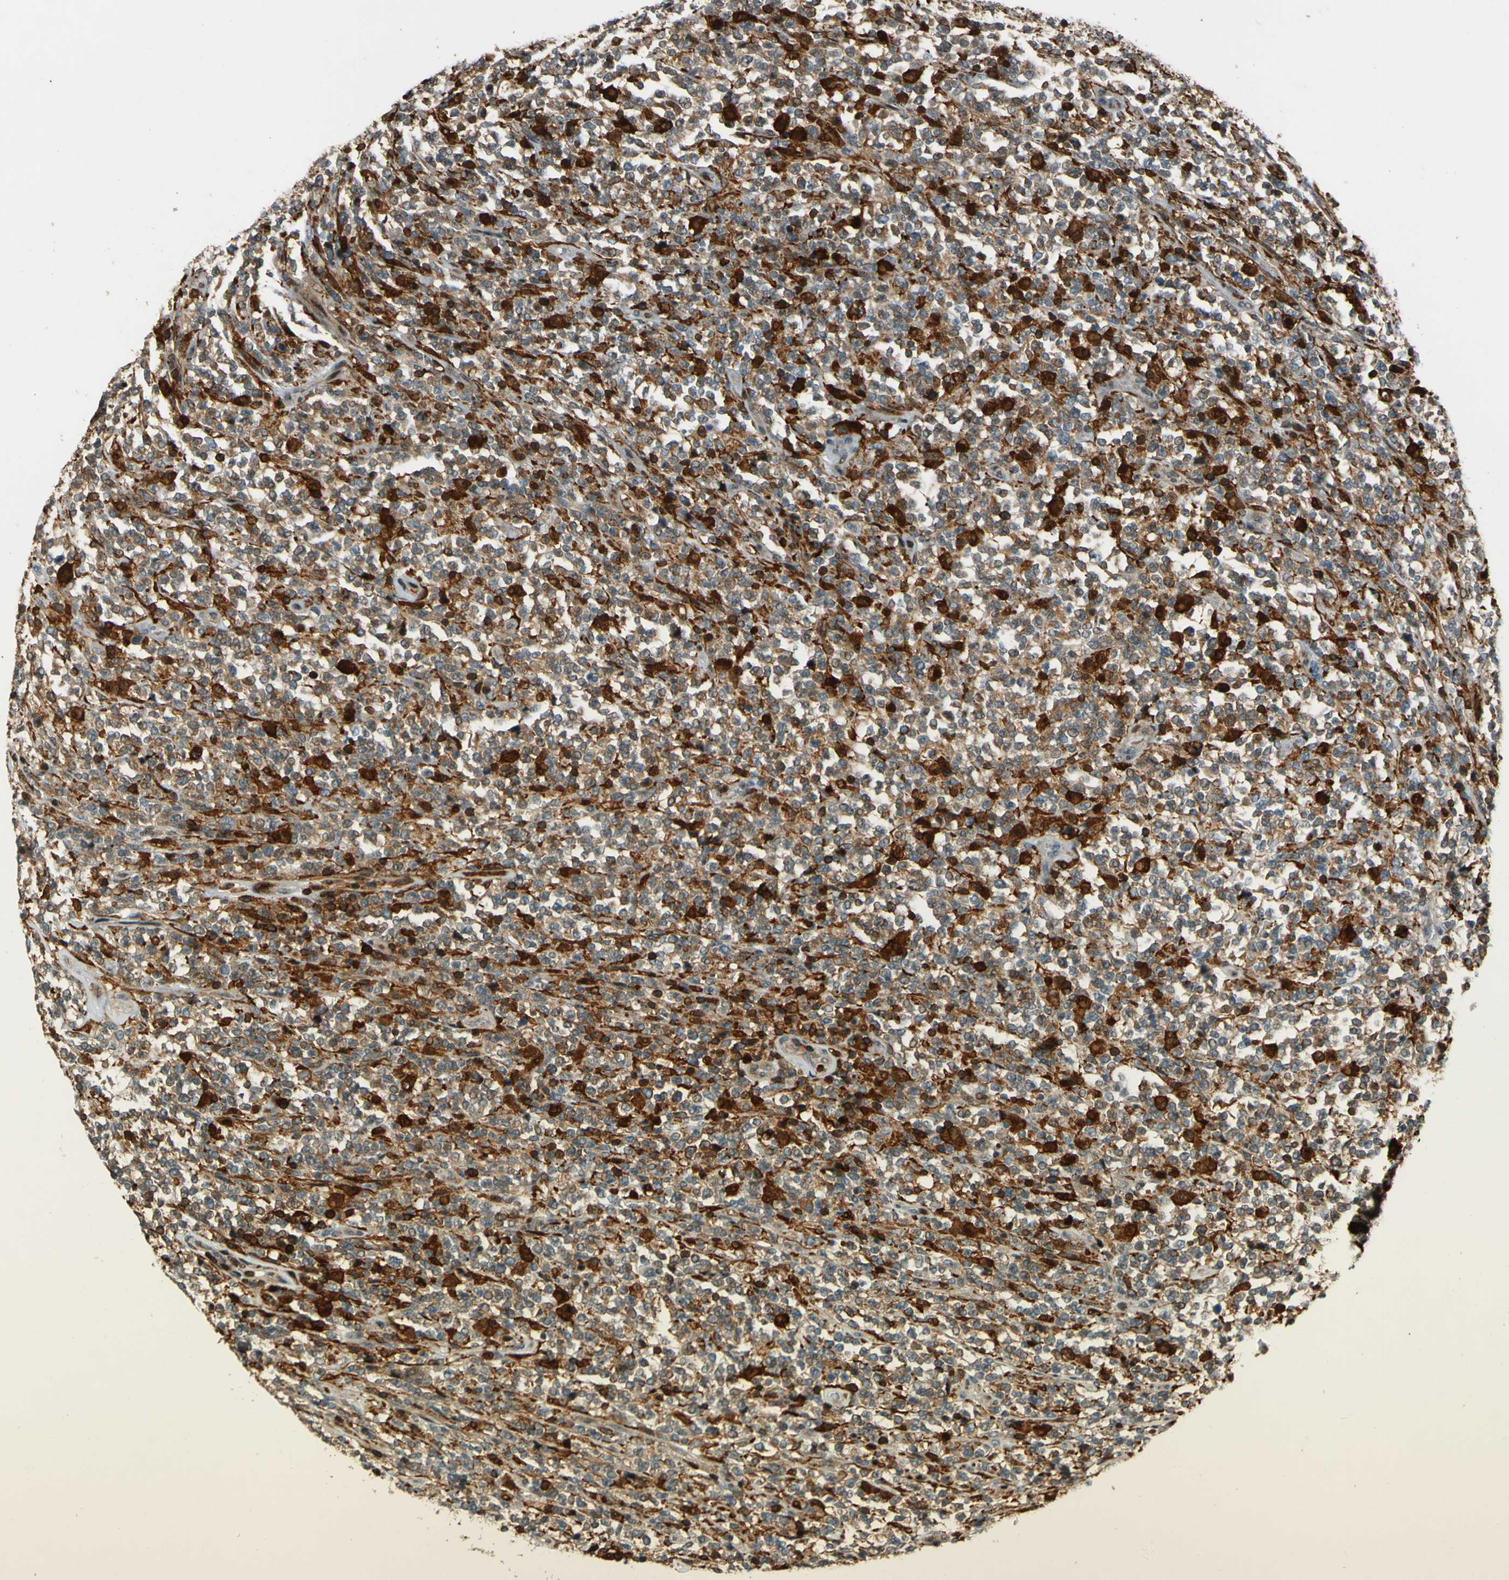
{"staining": {"intensity": "moderate", "quantity": ">75%", "location": "cytoplasmic/membranous"}, "tissue": "lymphoma", "cell_type": "Tumor cells", "image_type": "cancer", "snomed": [{"axis": "morphology", "description": "Malignant lymphoma, non-Hodgkin's type, High grade"}, {"axis": "topography", "description": "Soft tissue"}], "caption": "Lymphoma stained for a protein (brown) reveals moderate cytoplasmic/membranous positive expression in about >75% of tumor cells.", "gene": "PCDHB5", "patient": {"sex": "male", "age": 18}}